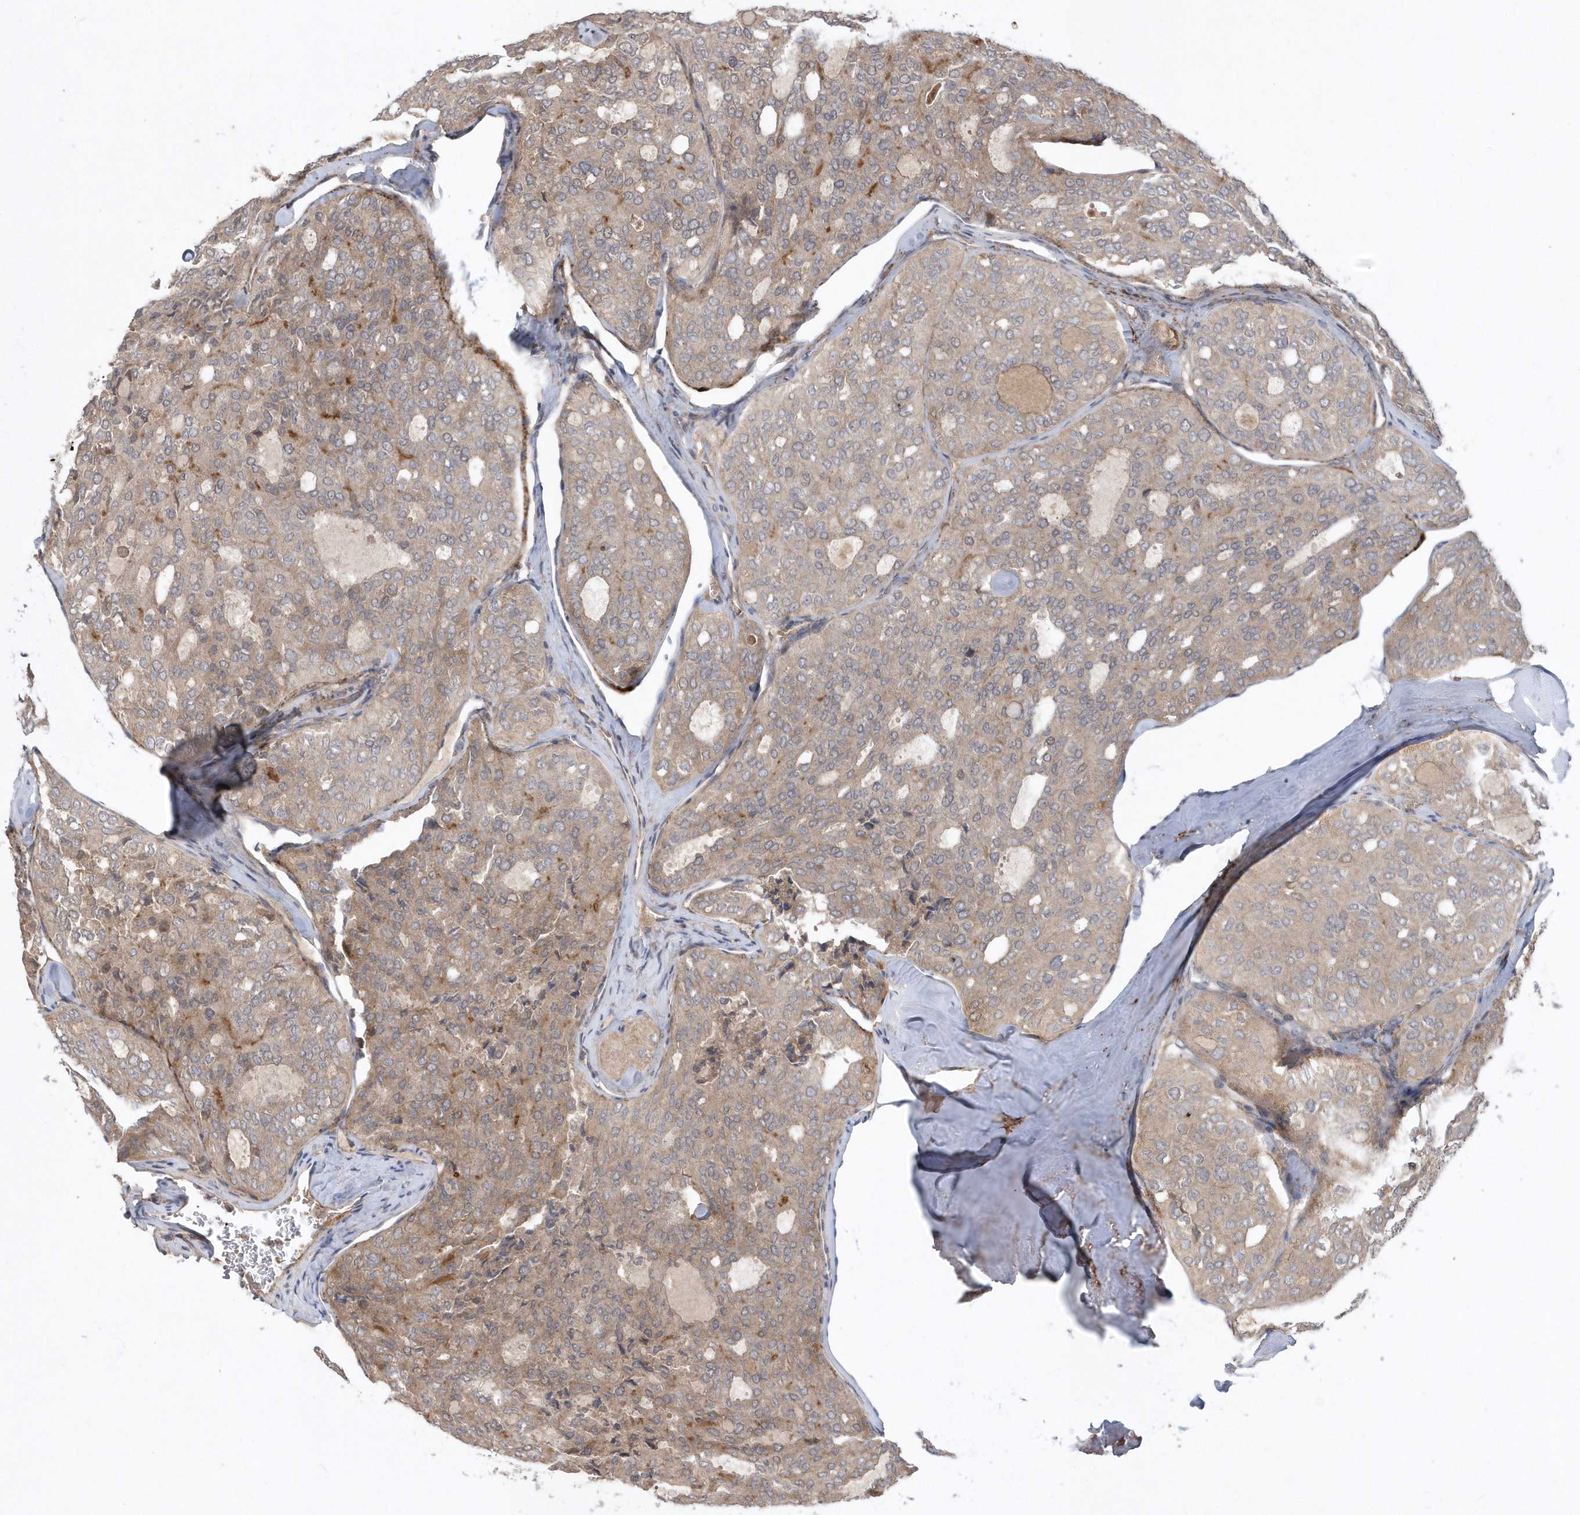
{"staining": {"intensity": "weak", "quantity": ">75%", "location": "cytoplasmic/membranous"}, "tissue": "thyroid cancer", "cell_type": "Tumor cells", "image_type": "cancer", "snomed": [{"axis": "morphology", "description": "Follicular adenoma carcinoma, NOS"}, {"axis": "topography", "description": "Thyroid gland"}], "caption": "An image of human thyroid cancer (follicular adenoma carcinoma) stained for a protein demonstrates weak cytoplasmic/membranous brown staining in tumor cells.", "gene": "HMGCS1", "patient": {"sex": "male", "age": 75}}